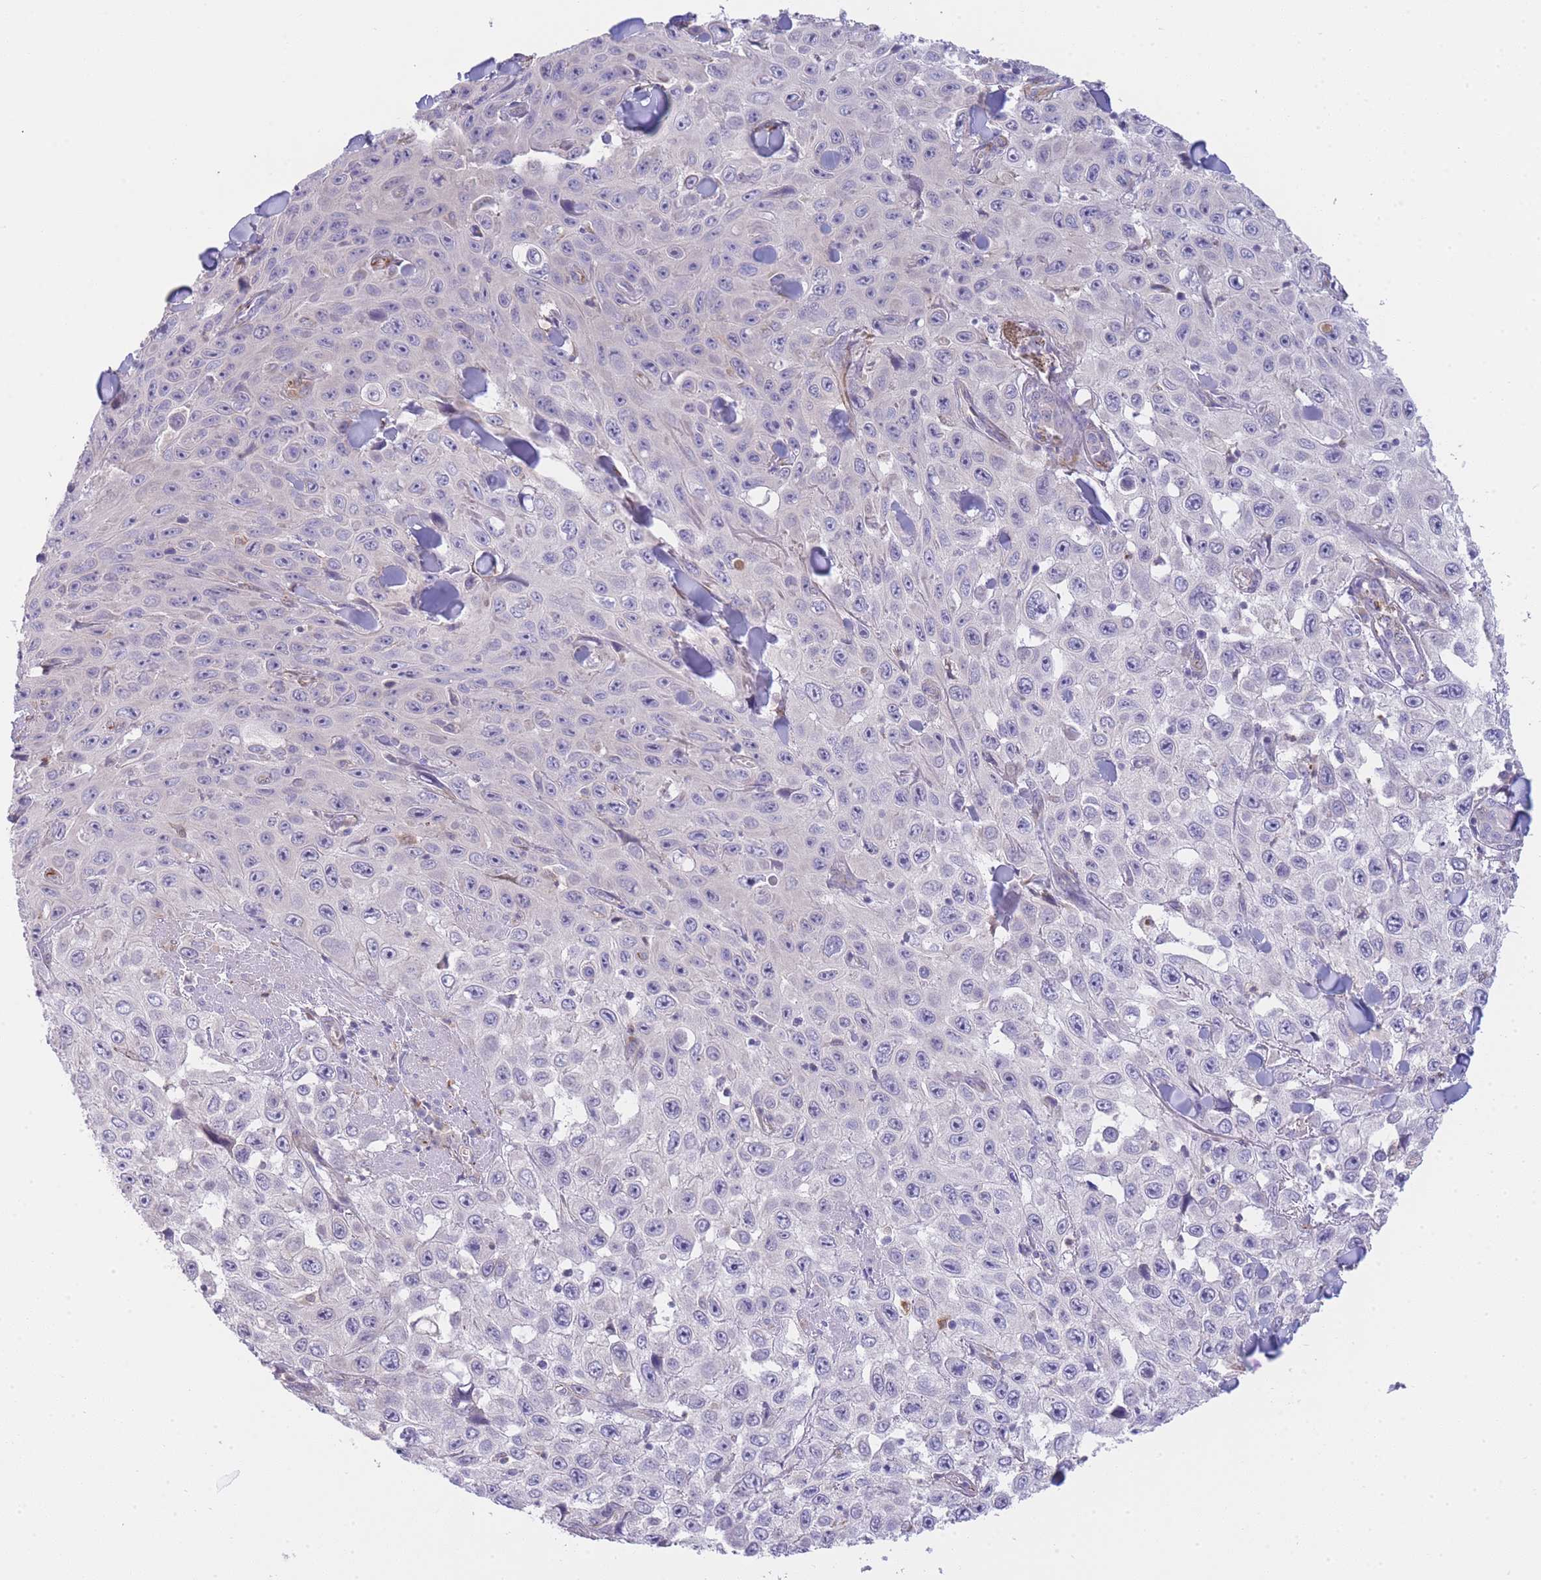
{"staining": {"intensity": "negative", "quantity": "none", "location": "none"}, "tissue": "skin cancer", "cell_type": "Tumor cells", "image_type": "cancer", "snomed": [{"axis": "morphology", "description": "Squamous cell carcinoma, NOS"}, {"axis": "topography", "description": "Skin"}], "caption": "DAB immunohistochemical staining of skin cancer displays no significant staining in tumor cells.", "gene": "ECPAS", "patient": {"sex": "male", "age": 82}}